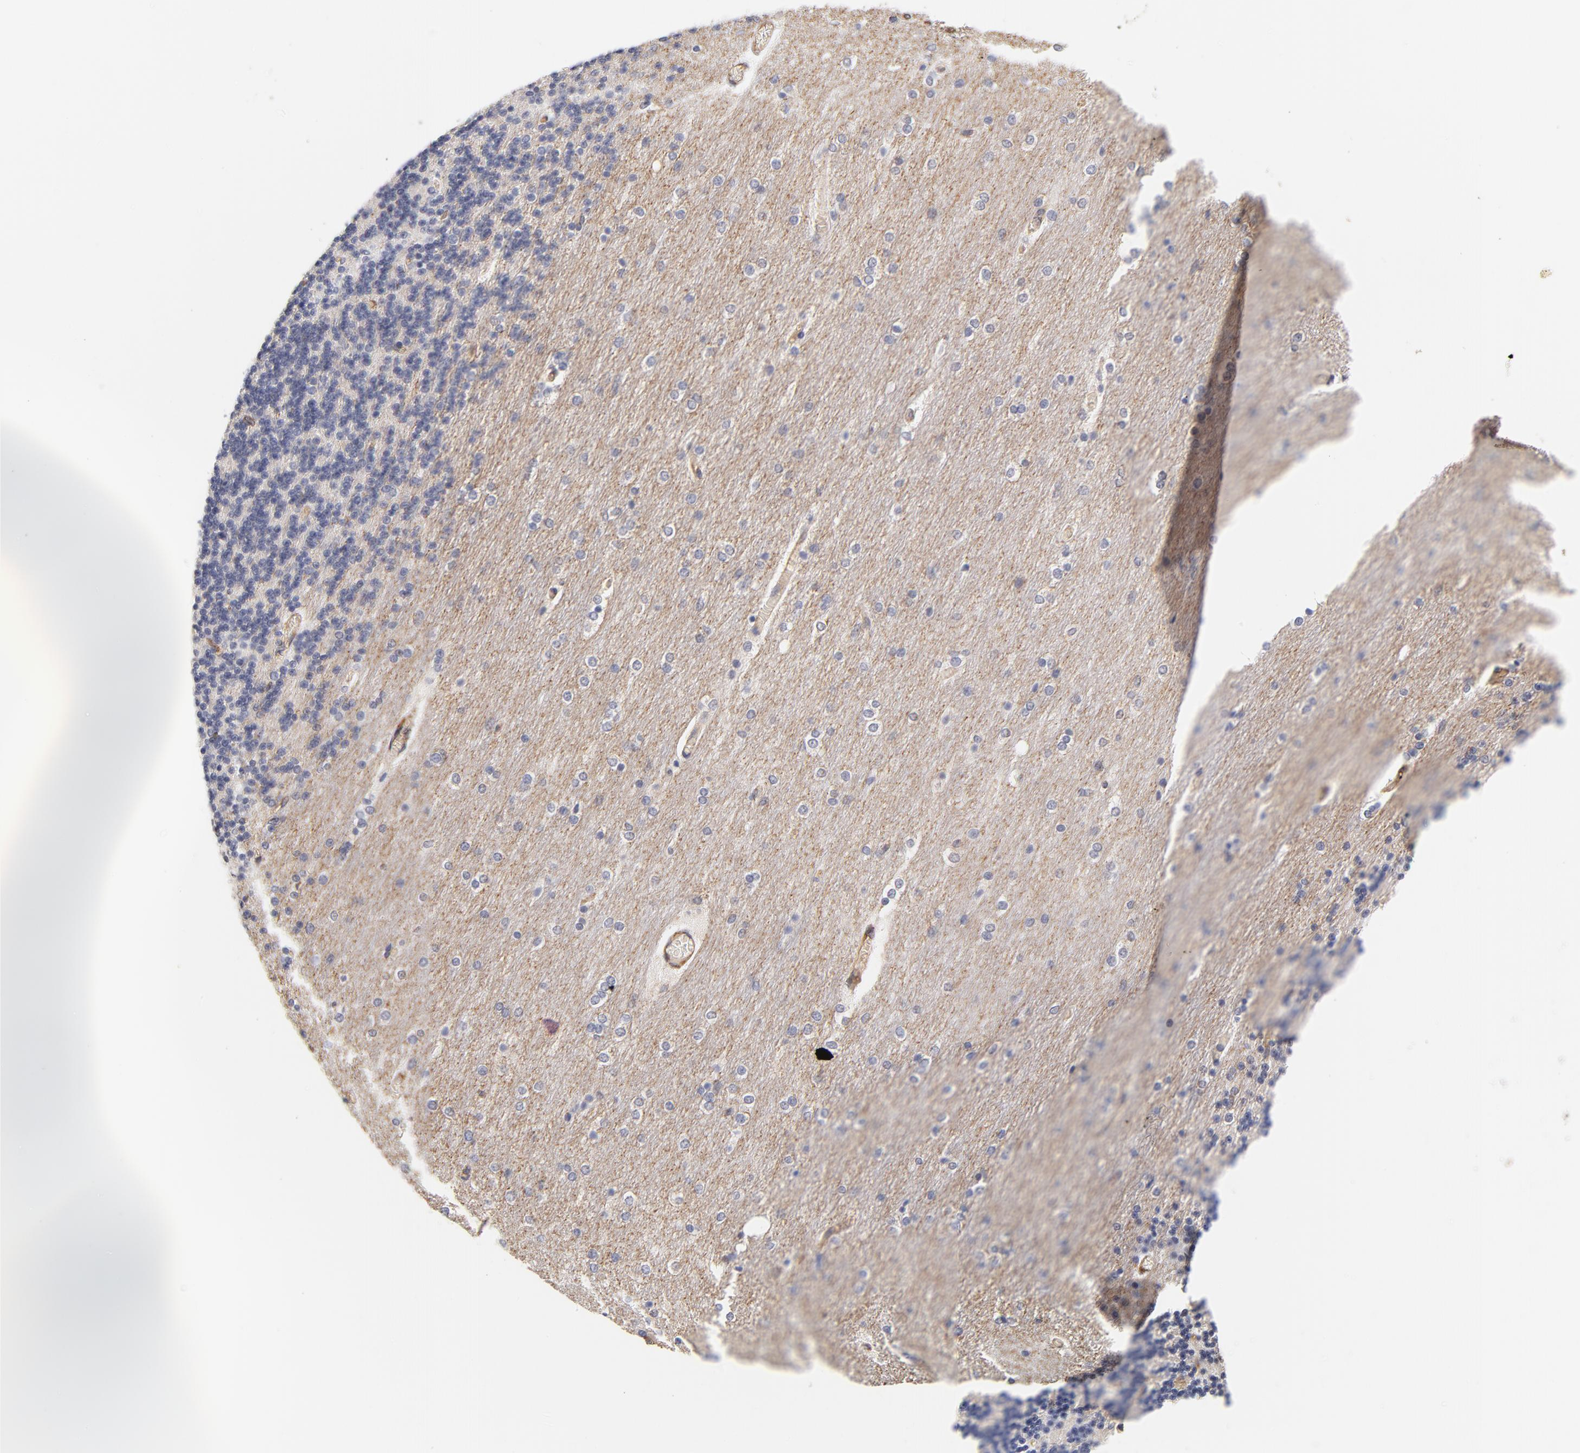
{"staining": {"intensity": "moderate", "quantity": "<25%", "location": "cytoplasmic/membranous"}, "tissue": "cerebellum", "cell_type": "Cells in granular layer", "image_type": "normal", "snomed": [{"axis": "morphology", "description": "Normal tissue, NOS"}, {"axis": "topography", "description": "Cerebellum"}], "caption": "Immunohistochemical staining of unremarkable cerebellum demonstrates moderate cytoplasmic/membranous protein positivity in approximately <25% of cells in granular layer. (DAB = brown stain, brightfield microscopy at high magnification).", "gene": "FCMR", "patient": {"sex": "female", "age": 54}}